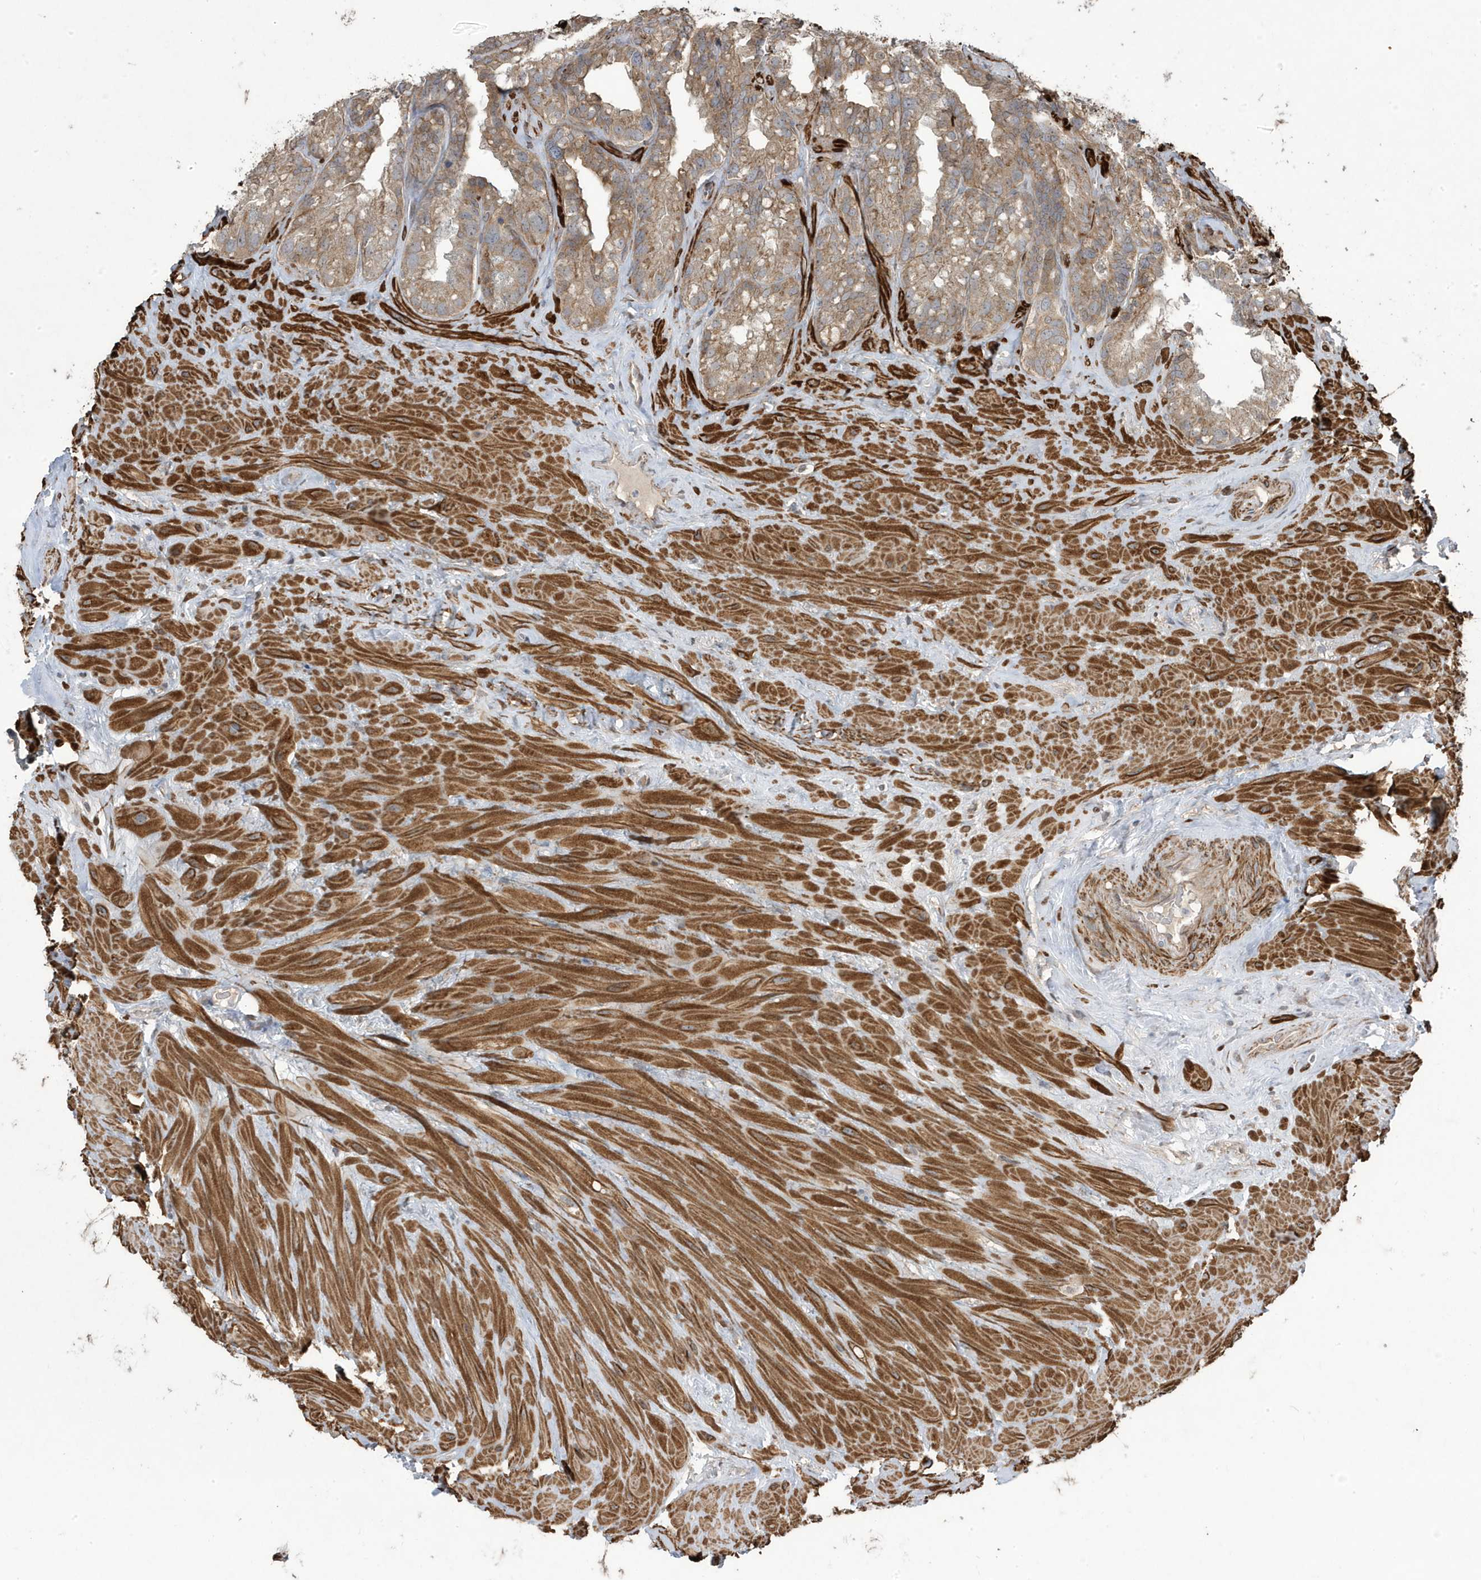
{"staining": {"intensity": "weak", "quantity": "25%-75%", "location": "cytoplasmic/membranous"}, "tissue": "seminal vesicle", "cell_type": "Glandular cells", "image_type": "normal", "snomed": [{"axis": "morphology", "description": "Normal tissue, NOS"}, {"axis": "topography", "description": "Prostate"}, {"axis": "topography", "description": "Seminal veicle"}], "caption": "Immunohistochemistry (IHC) (DAB) staining of unremarkable seminal vesicle shows weak cytoplasmic/membranous protein positivity in approximately 25%-75% of glandular cells.", "gene": "CETN3", "patient": {"sex": "male", "age": 68}}